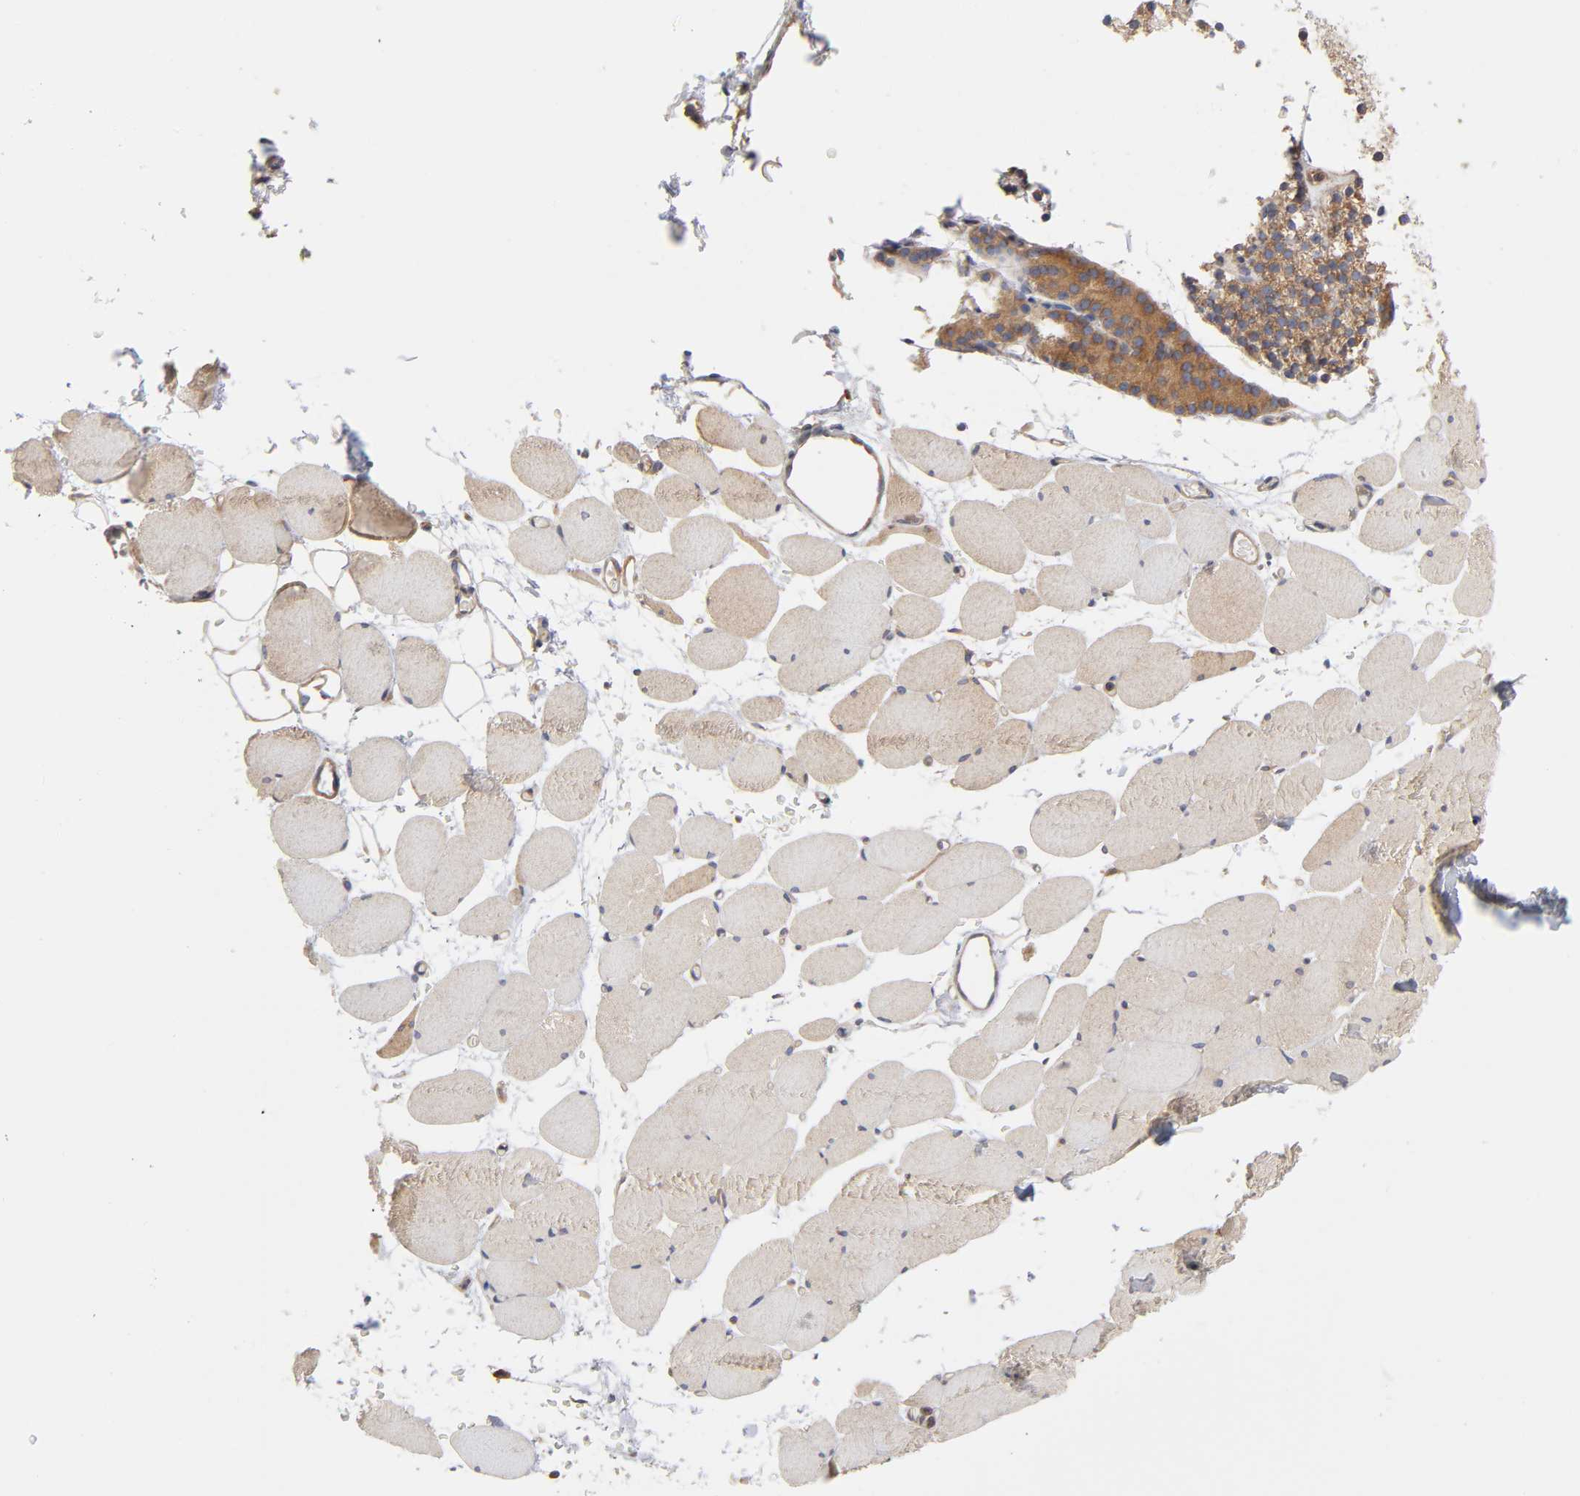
{"staining": {"intensity": "weak", "quantity": ">75%", "location": "cytoplasmic/membranous"}, "tissue": "skeletal muscle", "cell_type": "Myocytes", "image_type": "normal", "snomed": [{"axis": "morphology", "description": "Normal tissue, NOS"}, {"axis": "topography", "description": "Skeletal muscle"}, {"axis": "topography", "description": "Parathyroid gland"}], "caption": "This micrograph shows immunohistochemistry staining of benign skeletal muscle, with low weak cytoplasmic/membranous staining in about >75% of myocytes.", "gene": "STRN3", "patient": {"sex": "female", "age": 37}}